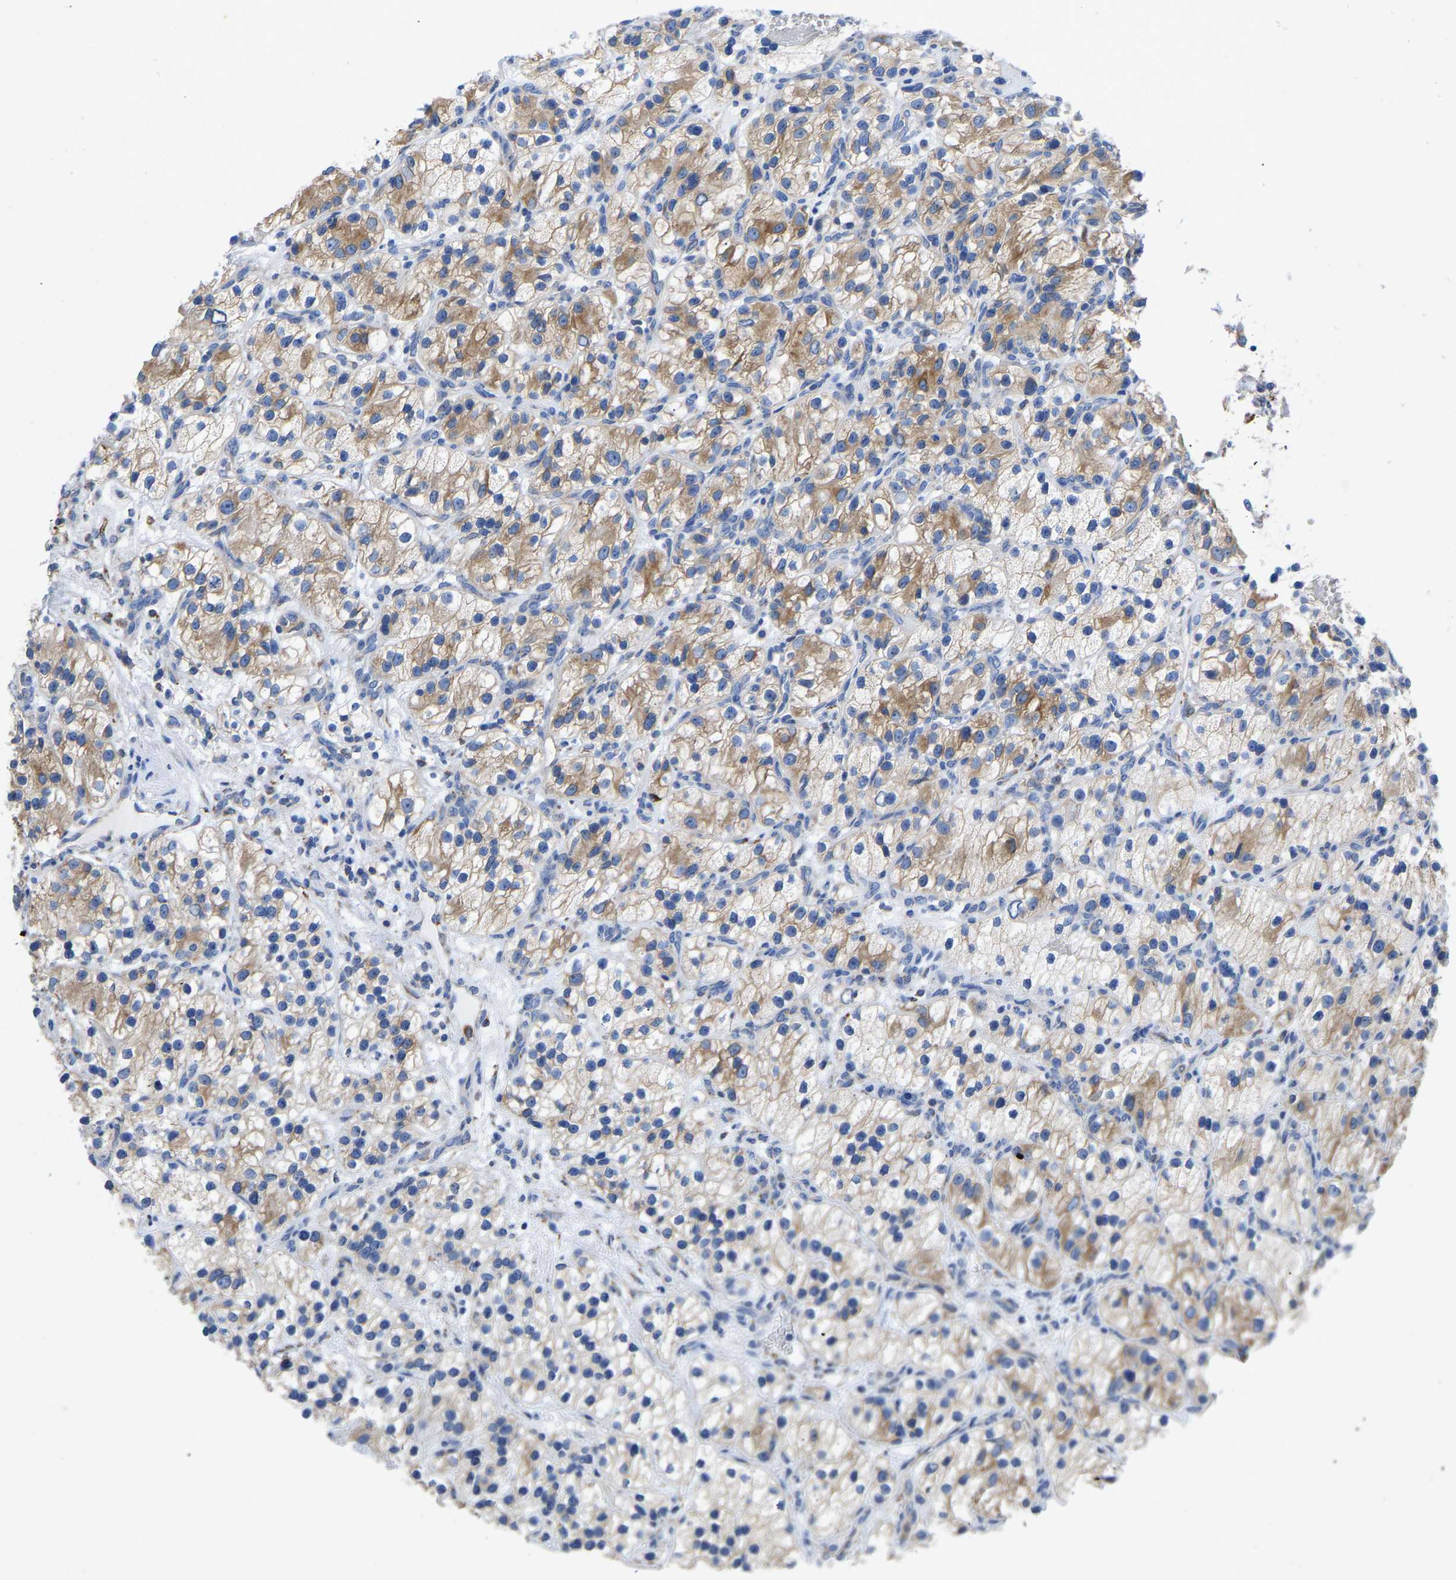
{"staining": {"intensity": "moderate", "quantity": ">75%", "location": "cytoplasmic/membranous"}, "tissue": "renal cancer", "cell_type": "Tumor cells", "image_type": "cancer", "snomed": [{"axis": "morphology", "description": "Adenocarcinoma, NOS"}, {"axis": "topography", "description": "Kidney"}], "caption": "A brown stain highlights moderate cytoplasmic/membranous expression of a protein in human renal cancer tumor cells. The staining was performed using DAB (3,3'-diaminobenzidine) to visualize the protein expression in brown, while the nuclei were stained in blue with hematoxylin (Magnification: 20x).", "gene": "P4HB", "patient": {"sex": "female", "age": 57}}